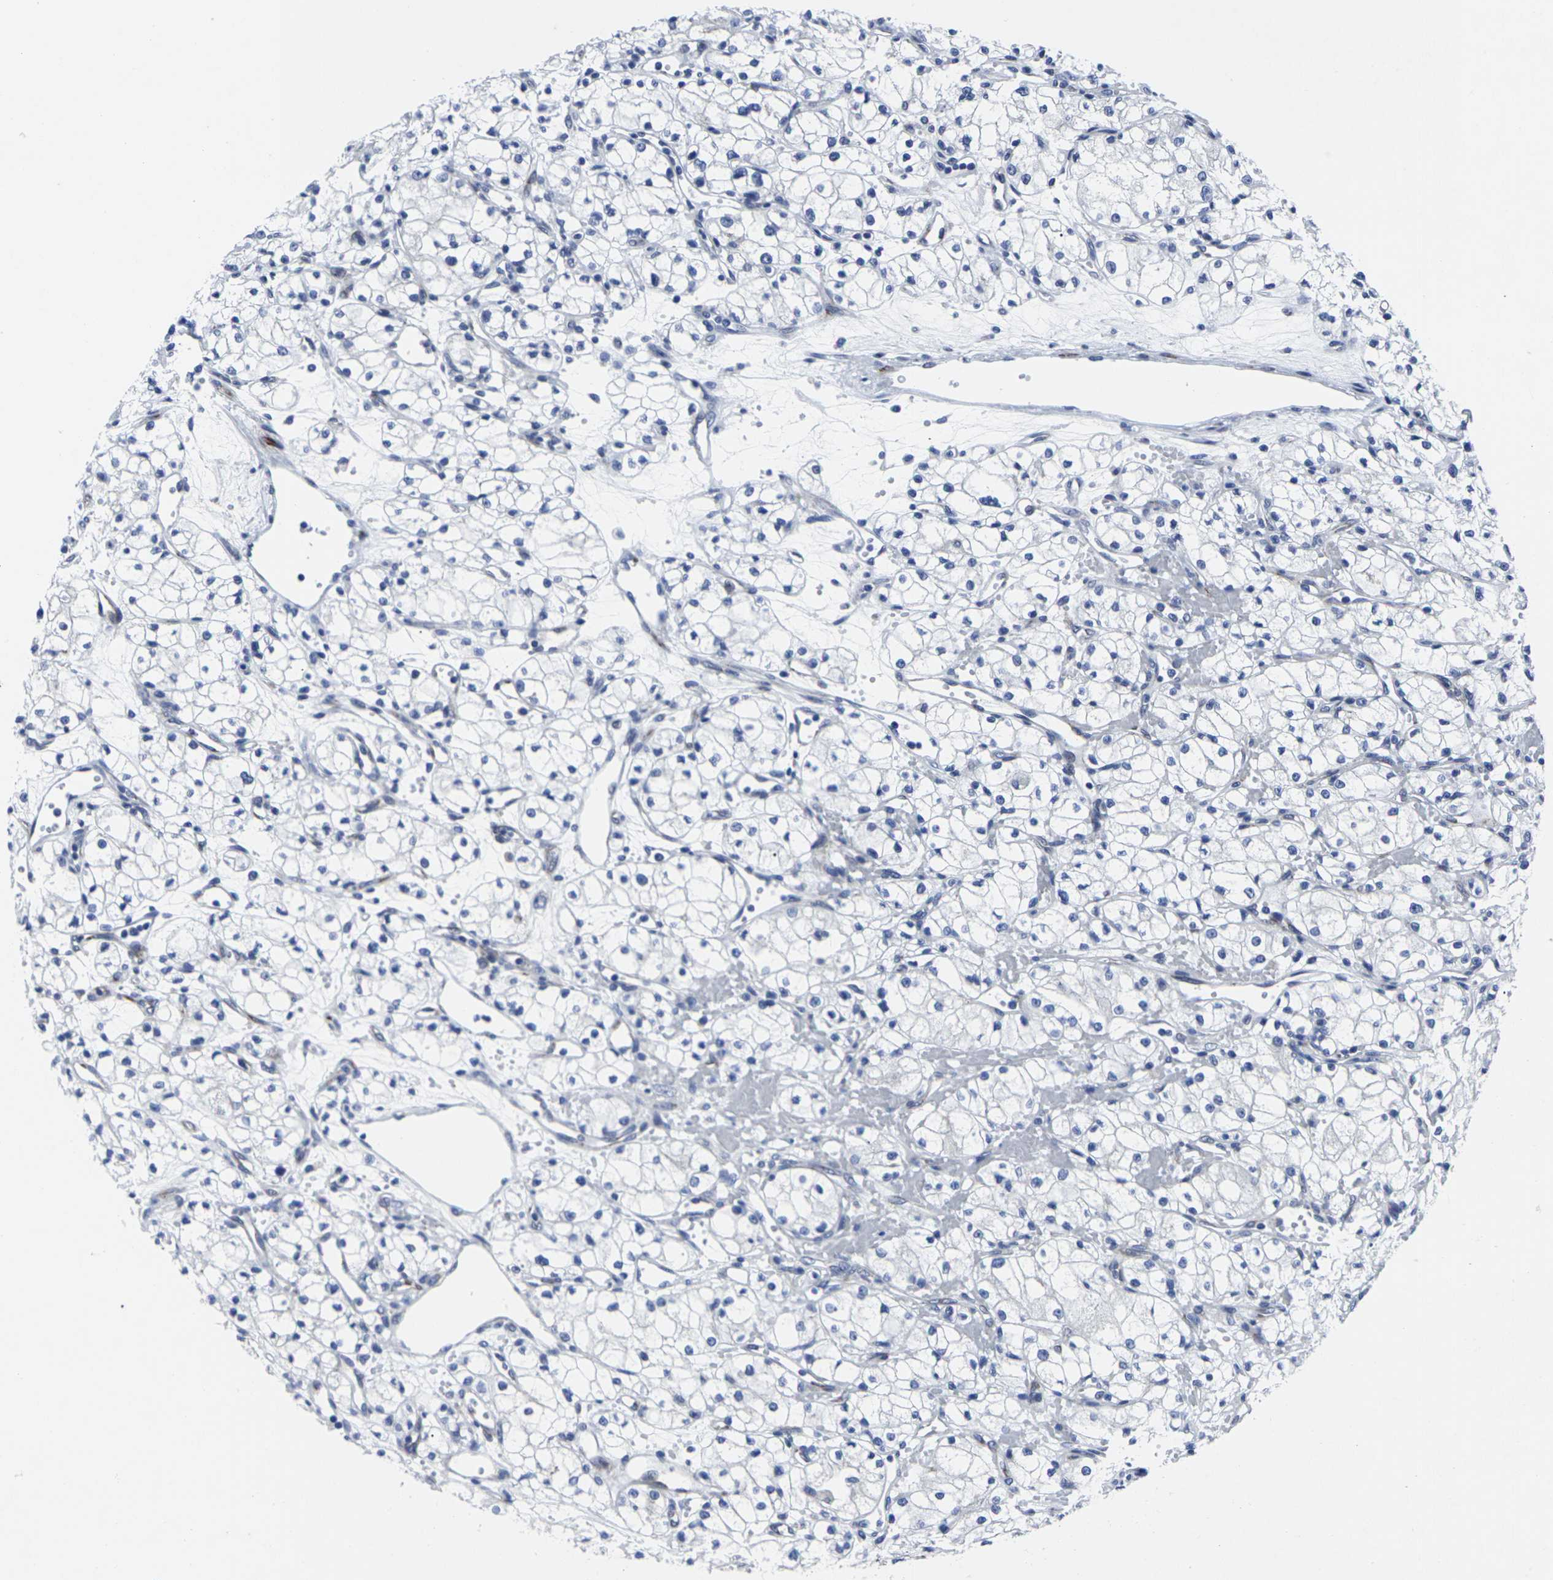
{"staining": {"intensity": "negative", "quantity": "none", "location": "none"}, "tissue": "renal cancer", "cell_type": "Tumor cells", "image_type": "cancer", "snomed": [{"axis": "morphology", "description": "Normal tissue, NOS"}, {"axis": "morphology", "description": "Adenocarcinoma, NOS"}, {"axis": "topography", "description": "Kidney"}], "caption": "The micrograph displays no staining of tumor cells in renal cancer.", "gene": "RPN1", "patient": {"sex": "male", "age": 59}}